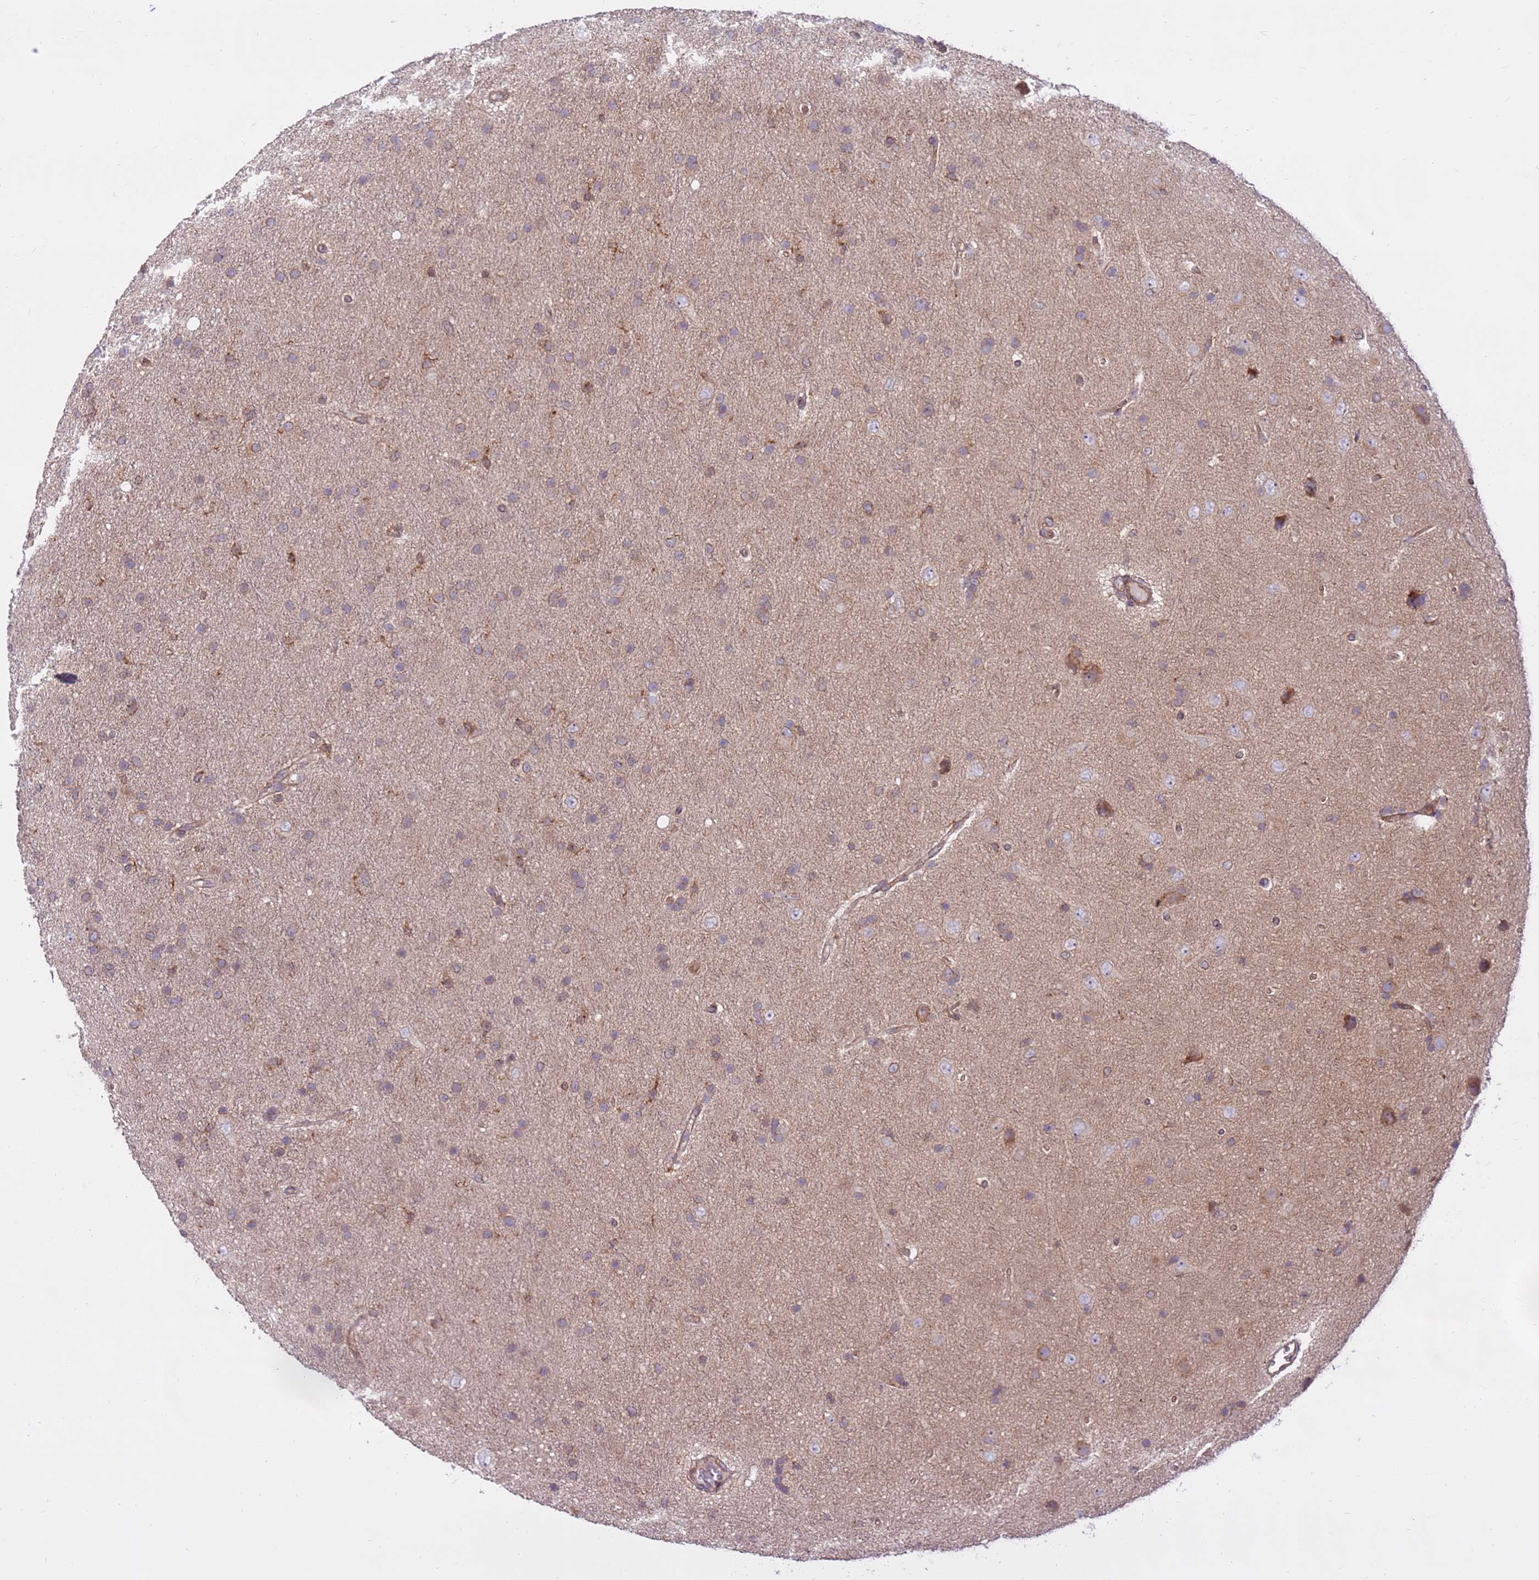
{"staining": {"intensity": "weak", "quantity": "25%-75%", "location": "cytoplasmic/membranous"}, "tissue": "glioma", "cell_type": "Tumor cells", "image_type": "cancer", "snomed": [{"axis": "morphology", "description": "Glioma, malignant, Low grade"}, {"axis": "topography", "description": "Cerebral cortex"}], "caption": "The immunohistochemical stain shows weak cytoplasmic/membranous staining in tumor cells of malignant glioma (low-grade) tissue. (DAB (3,3'-diaminobenzidine) IHC, brown staining for protein, blue staining for nuclei).", "gene": "DDX19B", "patient": {"sex": "female", "age": 39}}